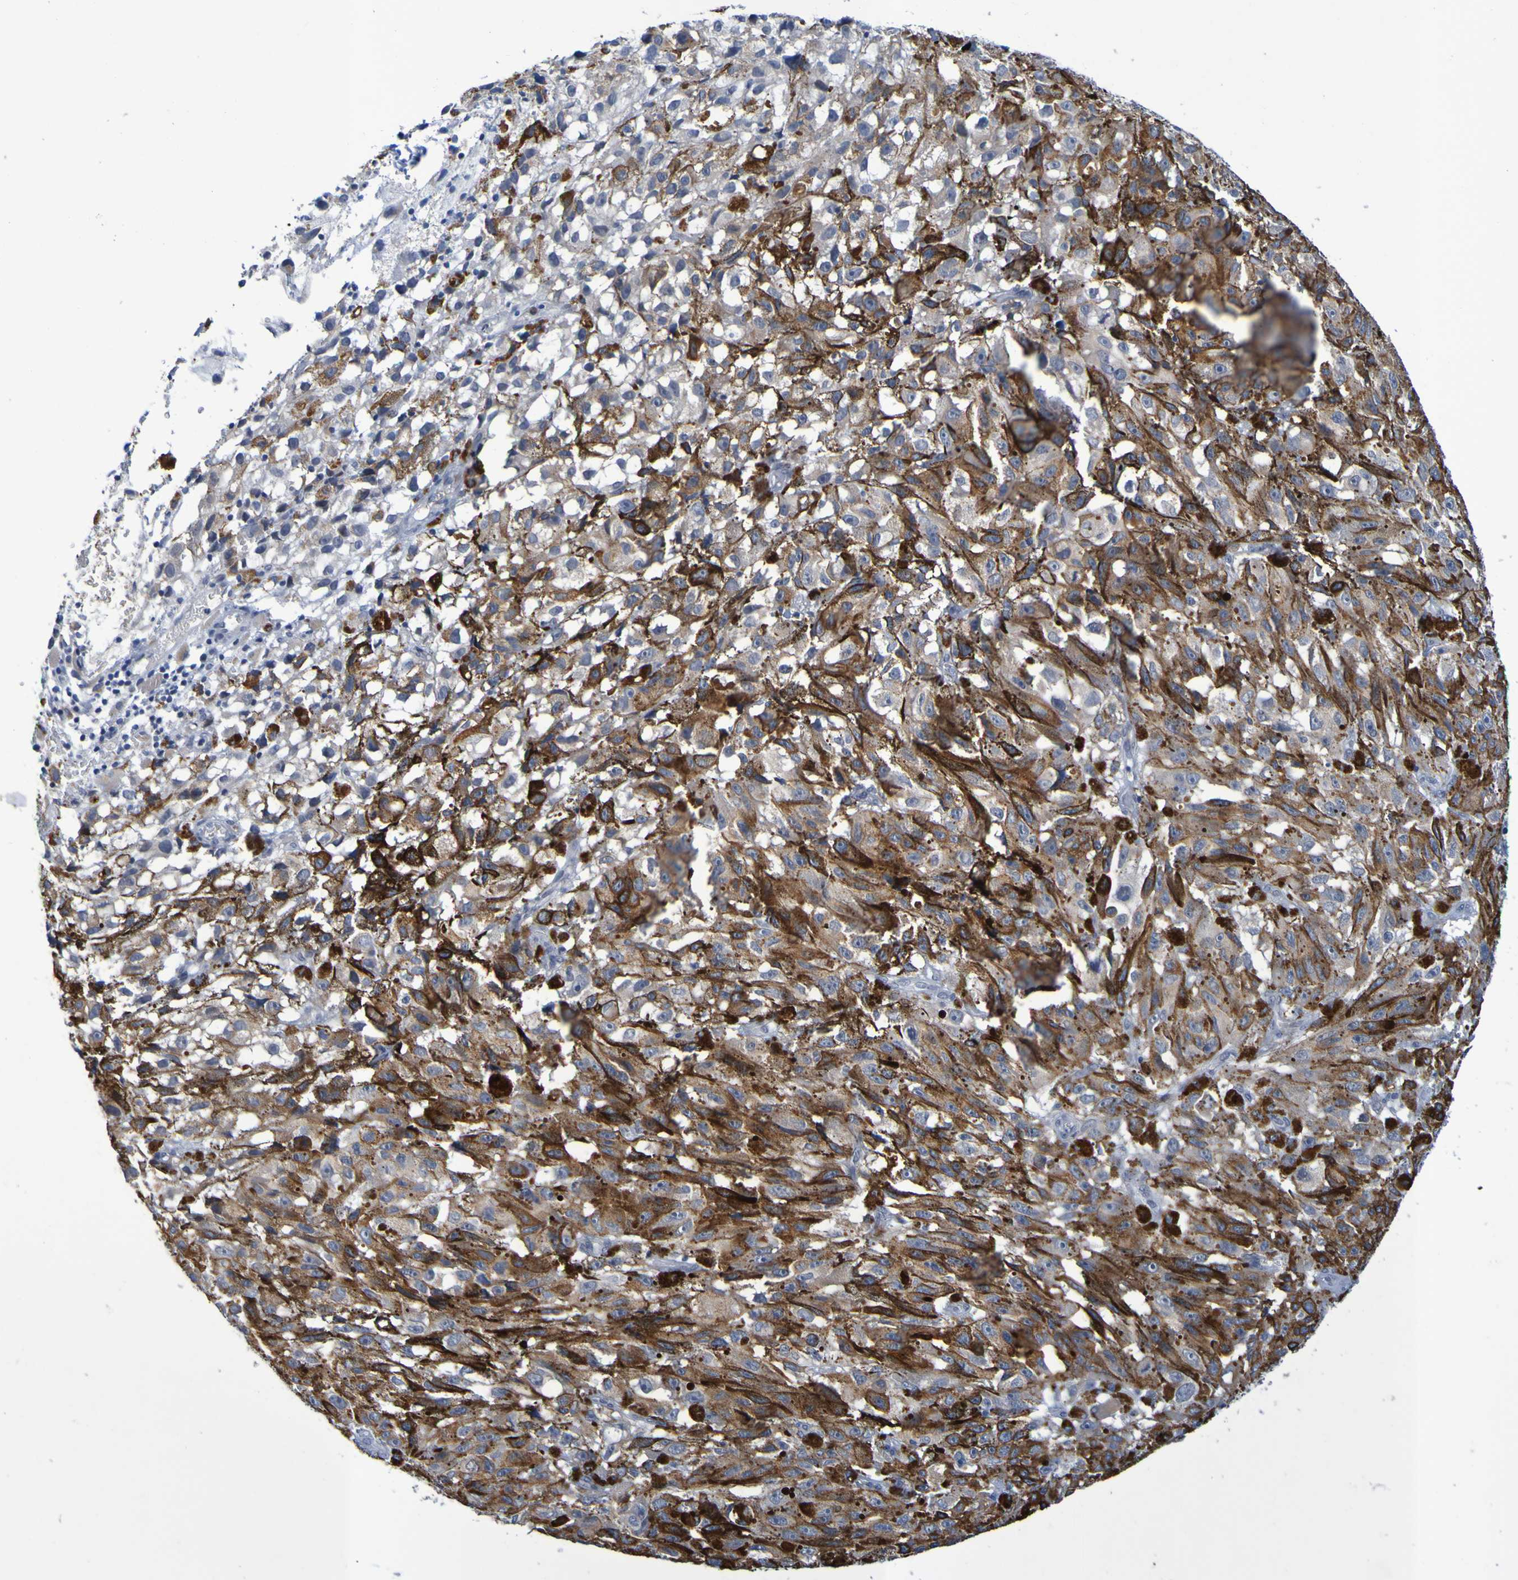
{"staining": {"intensity": "weak", "quantity": "<25%", "location": "cytoplasmic/membranous"}, "tissue": "melanoma", "cell_type": "Tumor cells", "image_type": "cancer", "snomed": [{"axis": "morphology", "description": "Malignant melanoma, NOS"}, {"axis": "topography", "description": "Skin"}], "caption": "A high-resolution micrograph shows immunohistochemistry (IHC) staining of melanoma, which displays no significant positivity in tumor cells.", "gene": "VMA21", "patient": {"sex": "female", "age": 104}}